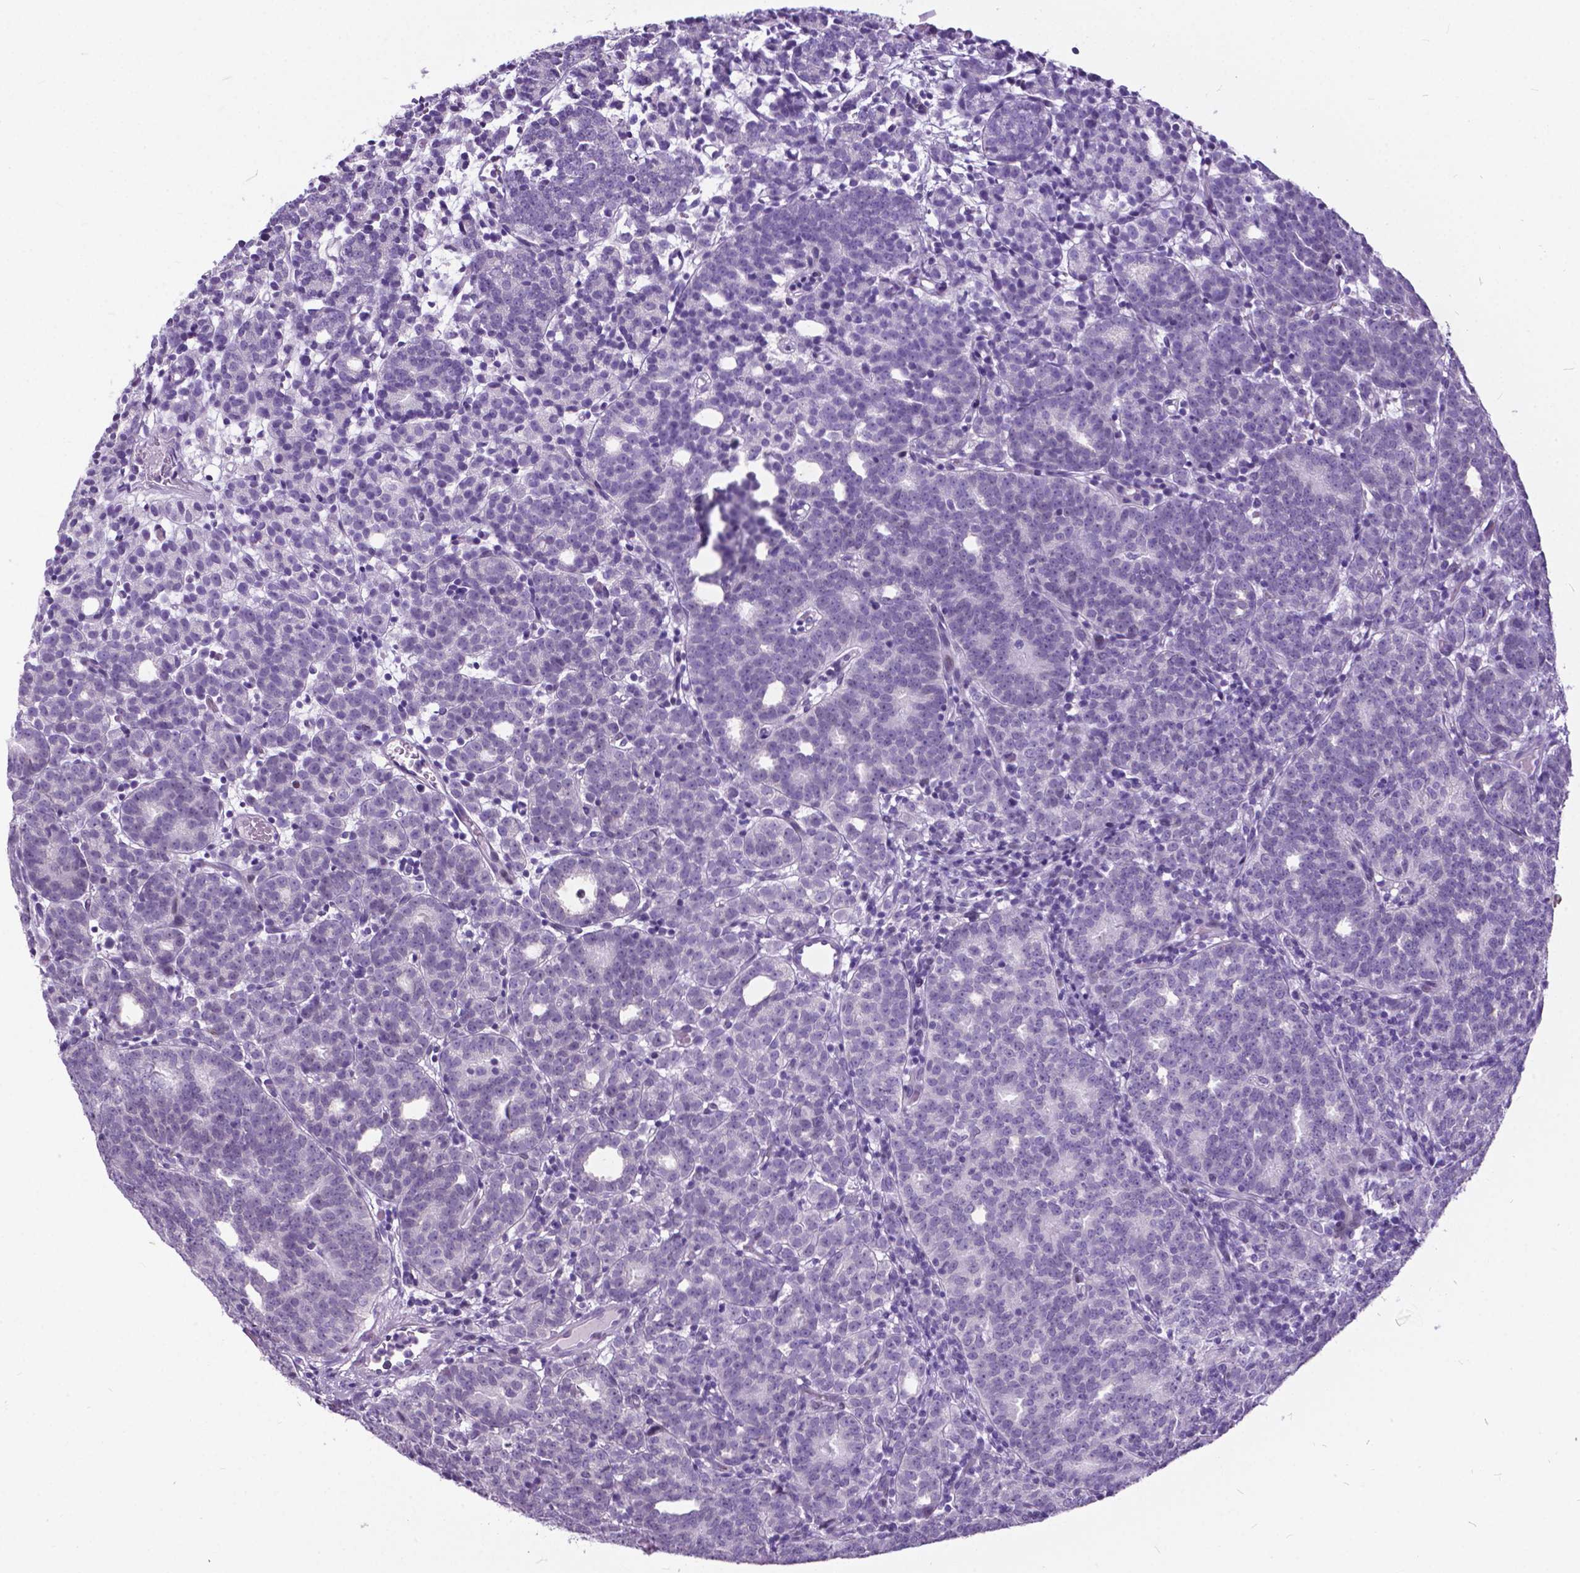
{"staining": {"intensity": "negative", "quantity": "none", "location": "none"}, "tissue": "prostate cancer", "cell_type": "Tumor cells", "image_type": "cancer", "snomed": [{"axis": "morphology", "description": "Adenocarcinoma, High grade"}, {"axis": "topography", "description": "Prostate"}], "caption": "There is no significant positivity in tumor cells of high-grade adenocarcinoma (prostate).", "gene": "BSND", "patient": {"sex": "male", "age": 53}}